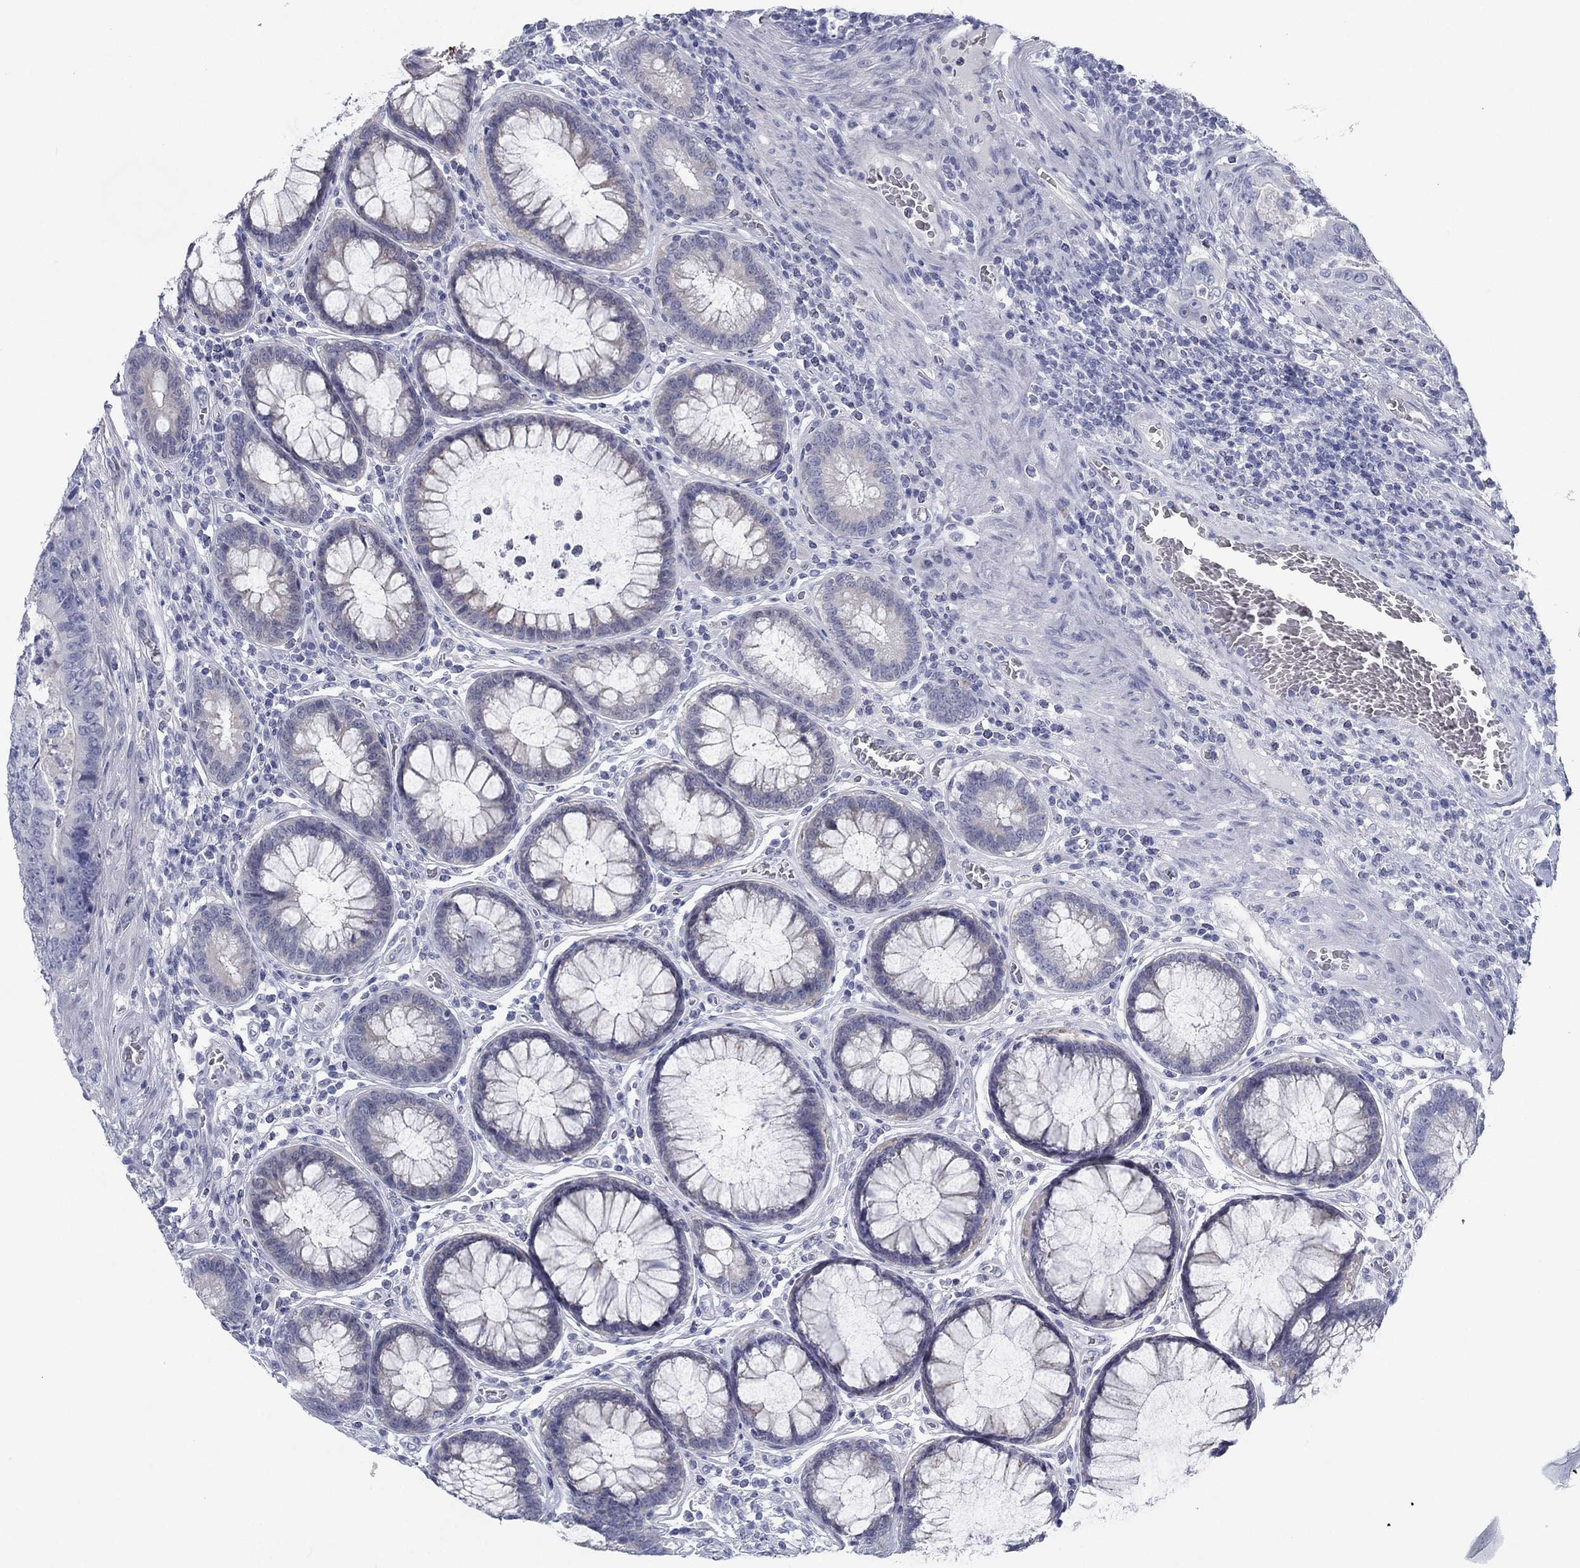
{"staining": {"intensity": "negative", "quantity": "none", "location": "none"}, "tissue": "colorectal cancer", "cell_type": "Tumor cells", "image_type": "cancer", "snomed": [{"axis": "morphology", "description": "Adenocarcinoma, NOS"}, {"axis": "topography", "description": "Colon"}], "caption": "An immunohistochemistry histopathology image of colorectal cancer is shown. There is no staining in tumor cells of colorectal cancer.", "gene": "DNAL1", "patient": {"sex": "female", "age": 48}}